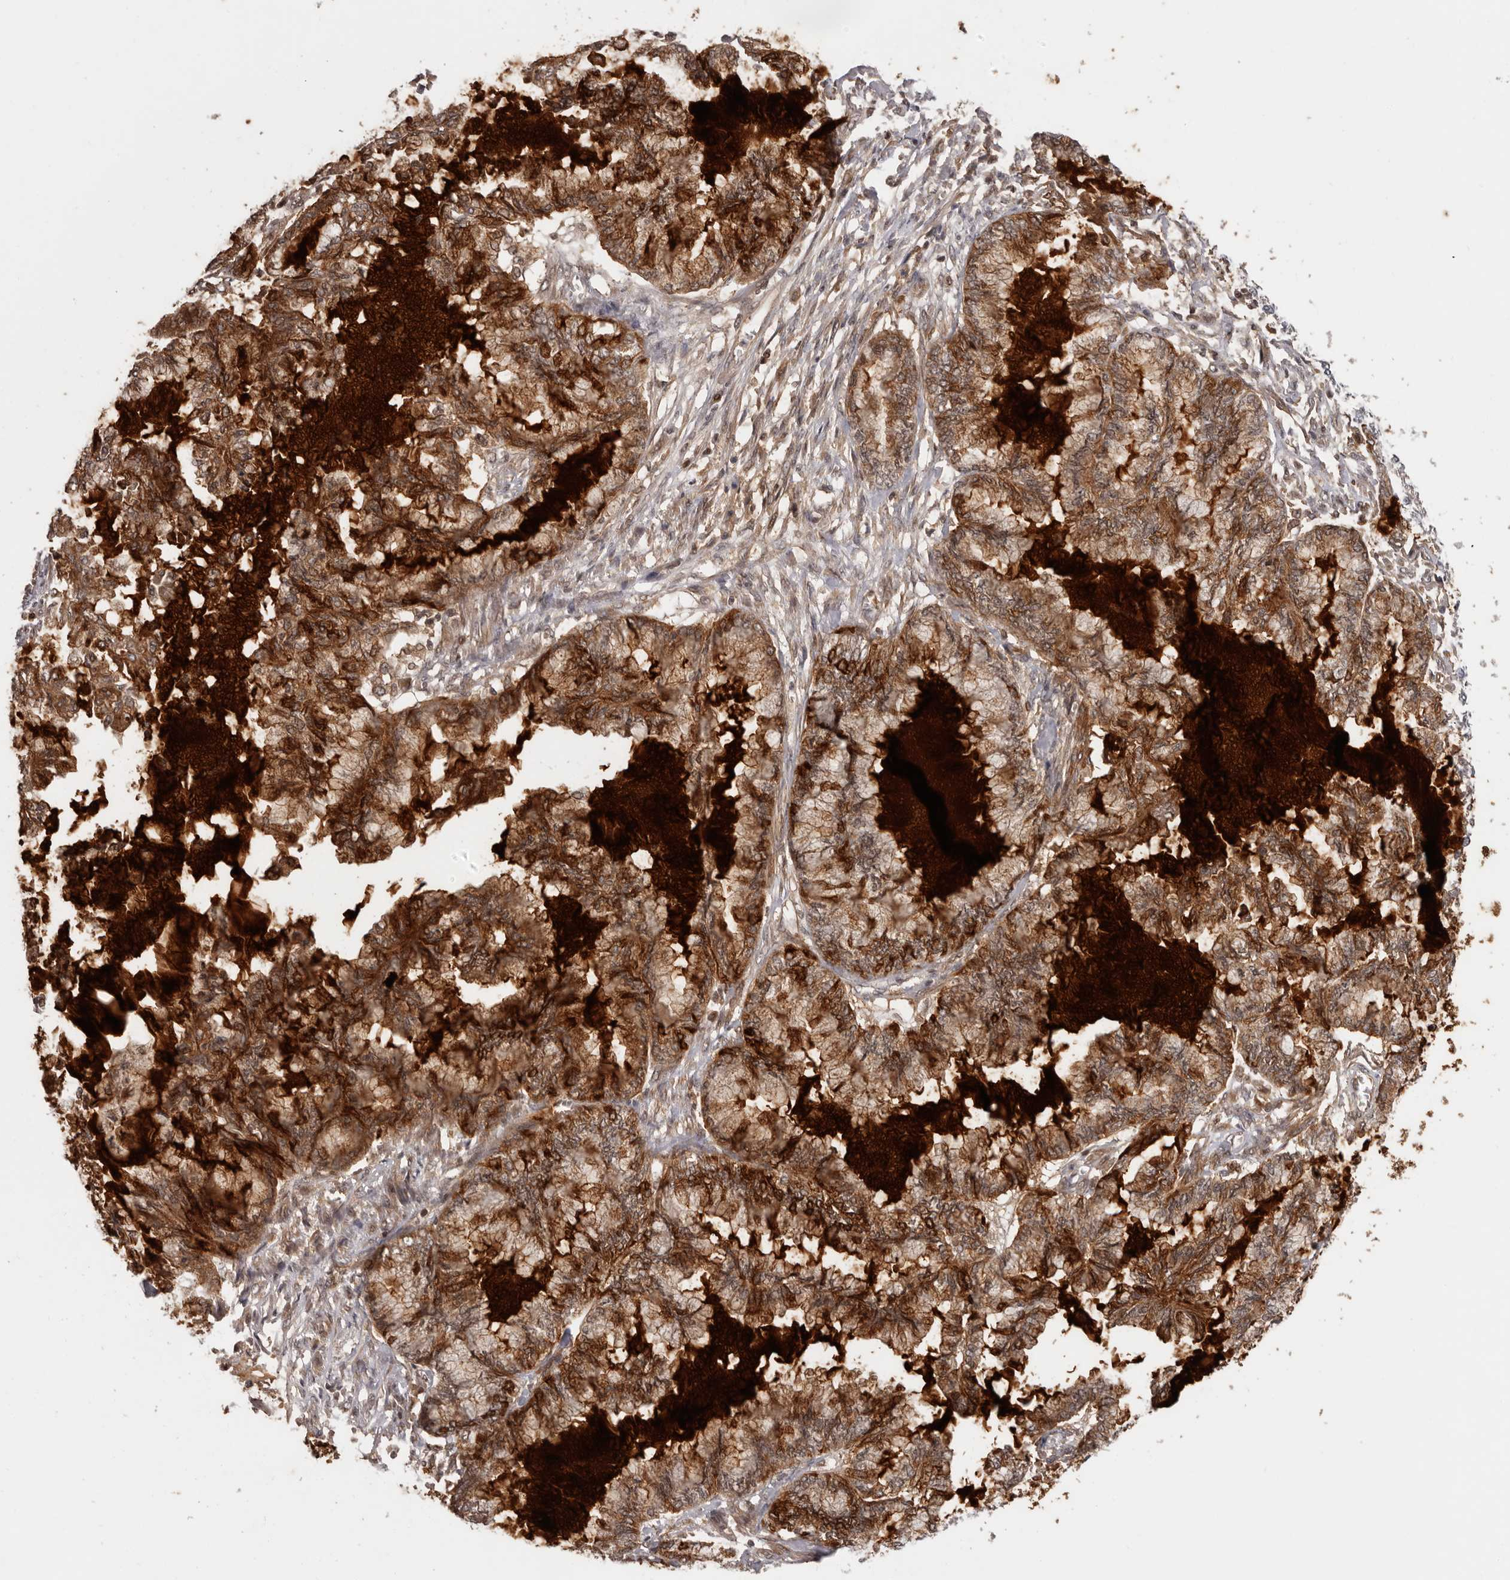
{"staining": {"intensity": "strong", "quantity": ">75%", "location": "cytoplasmic/membranous"}, "tissue": "endometrial cancer", "cell_type": "Tumor cells", "image_type": "cancer", "snomed": [{"axis": "morphology", "description": "Adenocarcinoma, NOS"}, {"axis": "topography", "description": "Endometrium"}], "caption": "Strong cytoplasmic/membranous positivity is seen in about >75% of tumor cells in endometrial cancer.", "gene": "TBX5", "patient": {"sex": "female", "age": 86}}